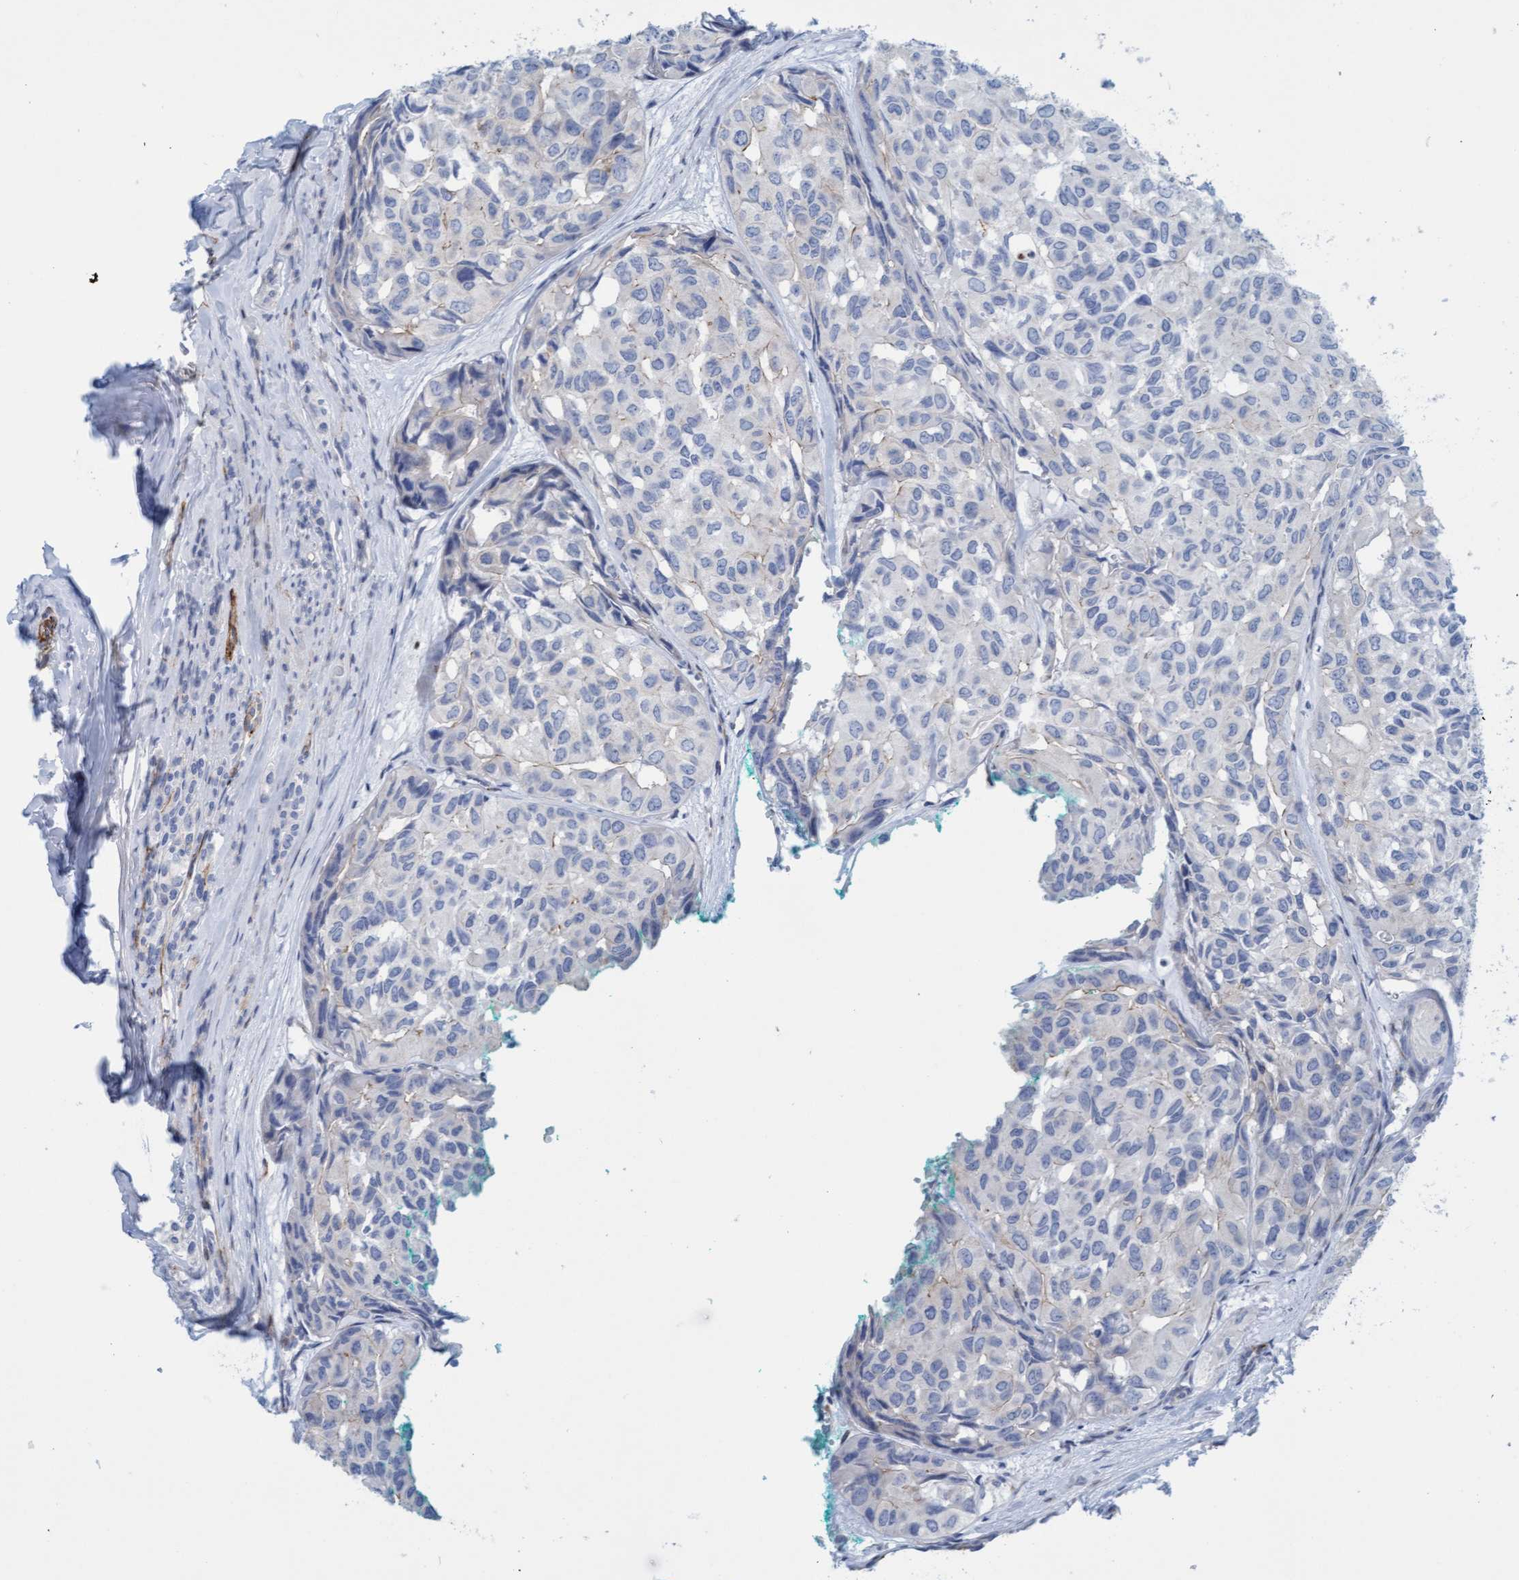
{"staining": {"intensity": "negative", "quantity": "none", "location": "none"}, "tissue": "head and neck cancer", "cell_type": "Tumor cells", "image_type": "cancer", "snomed": [{"axis": "morphology", "description": "Adenocarcinoma, NOS"}, {"axis": "topography", "description": "Salivary gland, NOS"}, {"axis": "topography", "description": "Head-Neck"}], "caption": "Immunohistochemical staining of head and neck adenocarcinoma reveals no significant staining in tumor cells.", "gene": "MTFR1", "patient": {"sex": "female", "age": 76}}